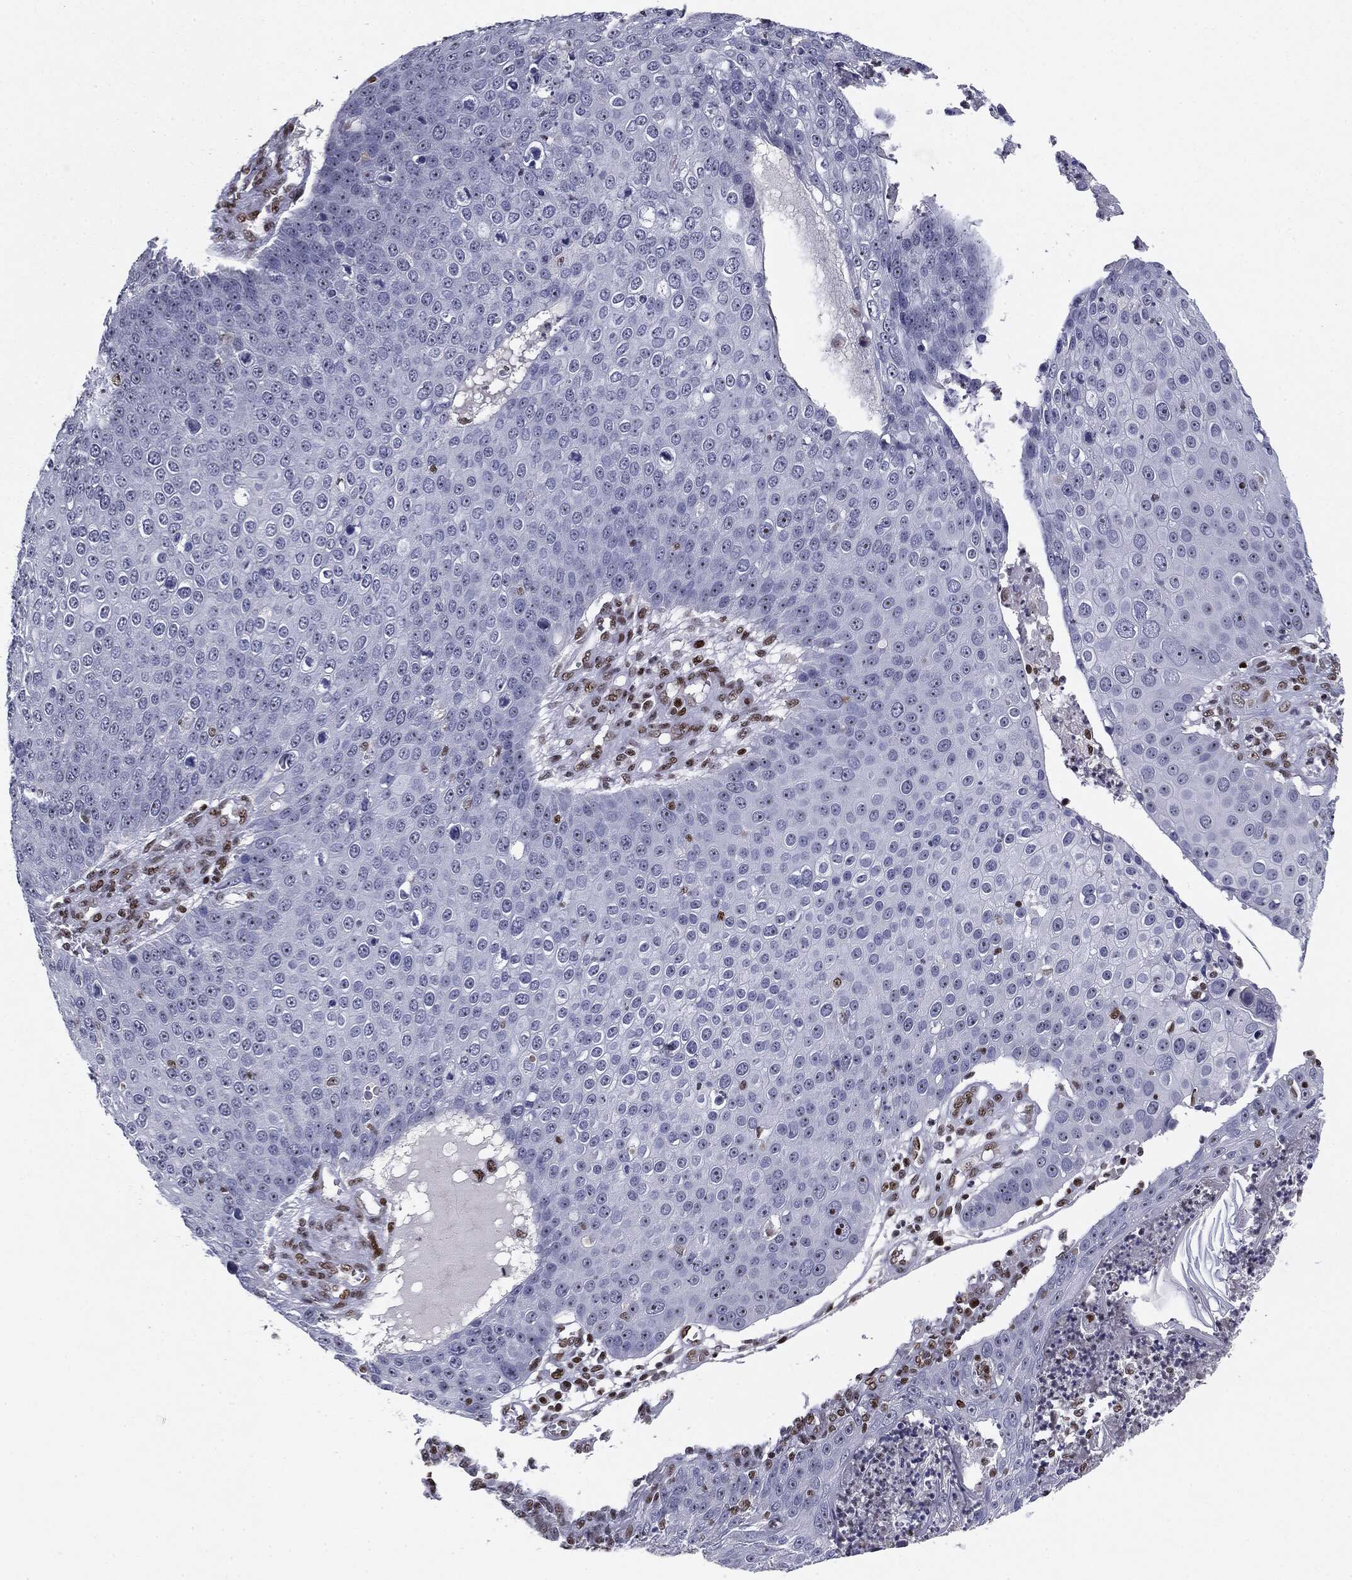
{"staining": {"intensity": "weak", "quantity": "<25%", "location": "nuclear"}, "tissue": "skin cancer", "cell_type": "Tumor cells", "image_type": "cancer", "snomed": [{"axis": "morphology", "description": "Squamous cell carcinoma, NOS"}, {"axis": "topography", "description": "Skin"}], "caption": "Immunohistochemistry image of human skin squamous cell carcinoma stained for a protein (brown), which shows no expression in tumor cells.", "gene": "MDC1", "patient": {"sex": "male", "age": 71}}